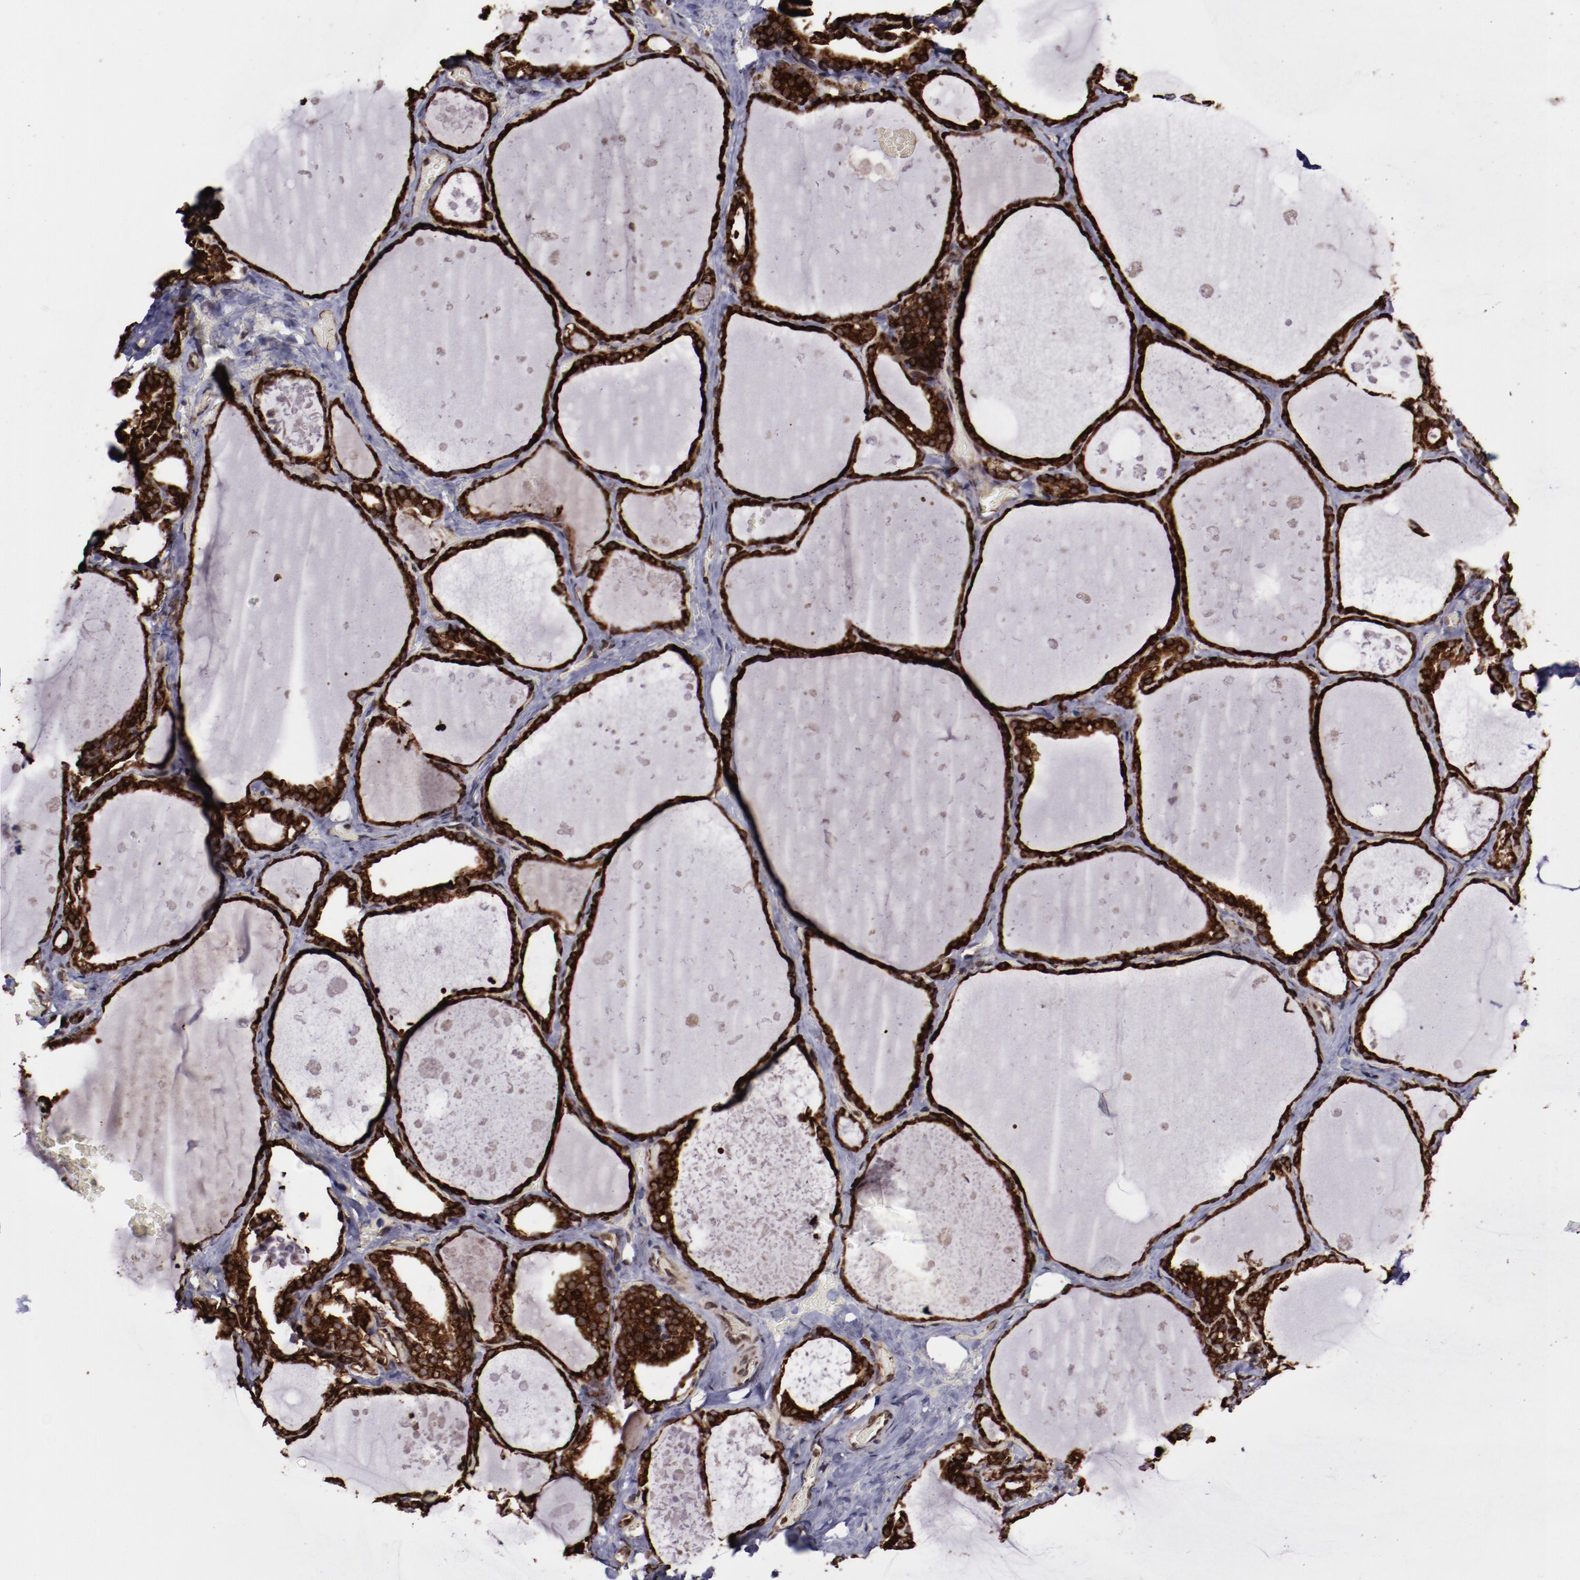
{"staining": {"intensity": "strong", "quantity": ">75%", "location": "cytoplasmic/membranous,nuclear"}, "tissue": "thyroid gland", "cell_type": "Glandular cells", "image_type": "normal", "snomed": [{"axis": "morphology", "description": "Normal tissue, NOS"}, {"axis": "topography", "description": "Thyroid gland"}], "caption": "Immunohistochemical staining of normal human thyroid gland demonstrates >75% levels of strong cytoplasmic/membranous,nuclear protein staining in approximately >75% of glandular cells.", "gene": "EIF4ENIF1", "patient": {"sex": "male", "age": 61}}